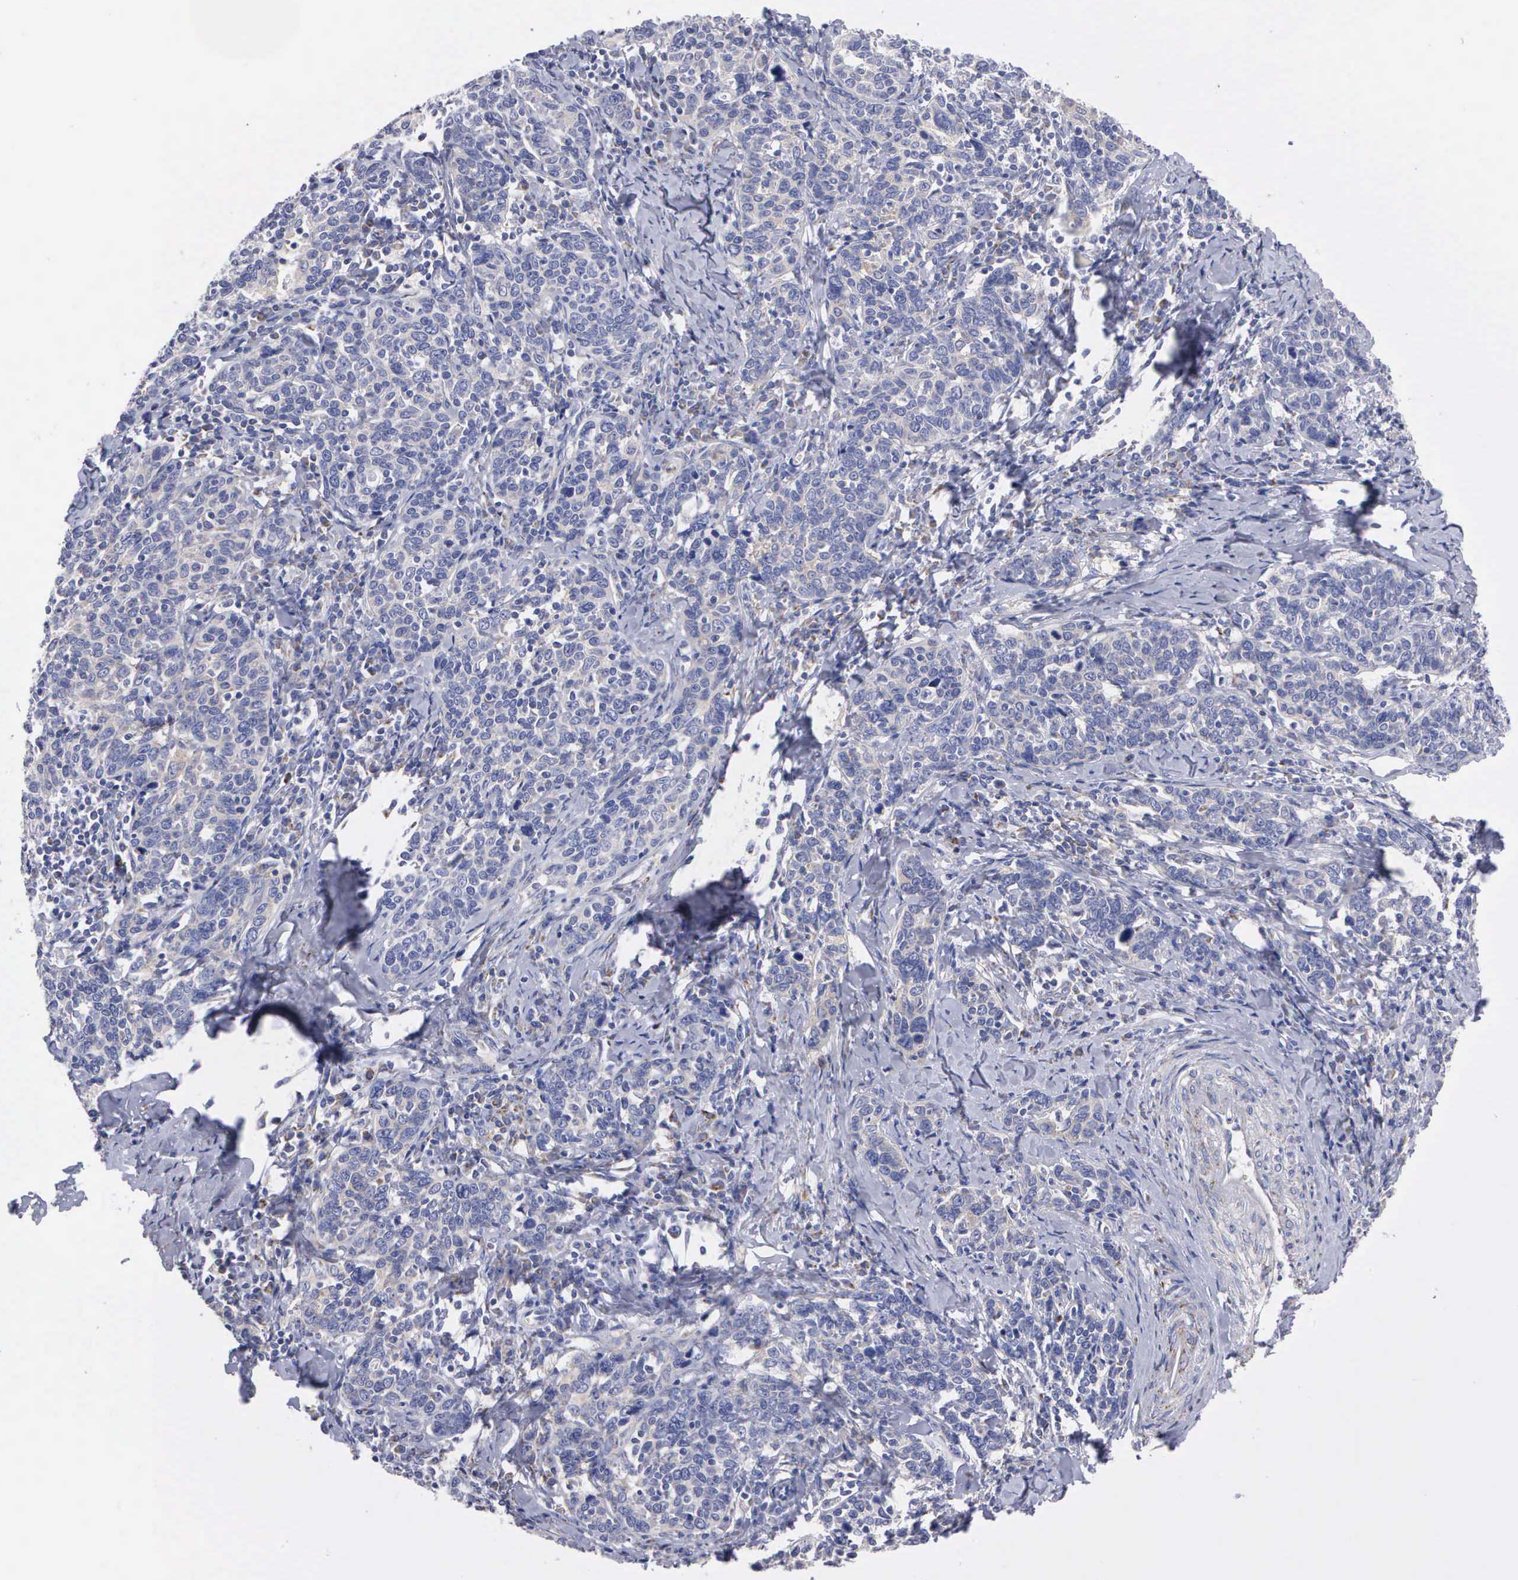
{"staining": {"intensity": "negative", "quantity": "none", "location": "none"}, "tissue": "cervical cancer", "cell_type": "Tumor cells", "image_type": "cancer", "snomed": [{"axis": "morphology", "description": "Squamous cell carcinoma, NOS"}, {"axis": "topography", "description": "Cervix"}], "caption": "IHC micrograph of human cervical cancer (squamous cell carcinoma) stained for a protein (brown), which exhibits no staining in tumor cells.", "gene": "APOOL", "patient": {"sex": "female", "age": 41}}